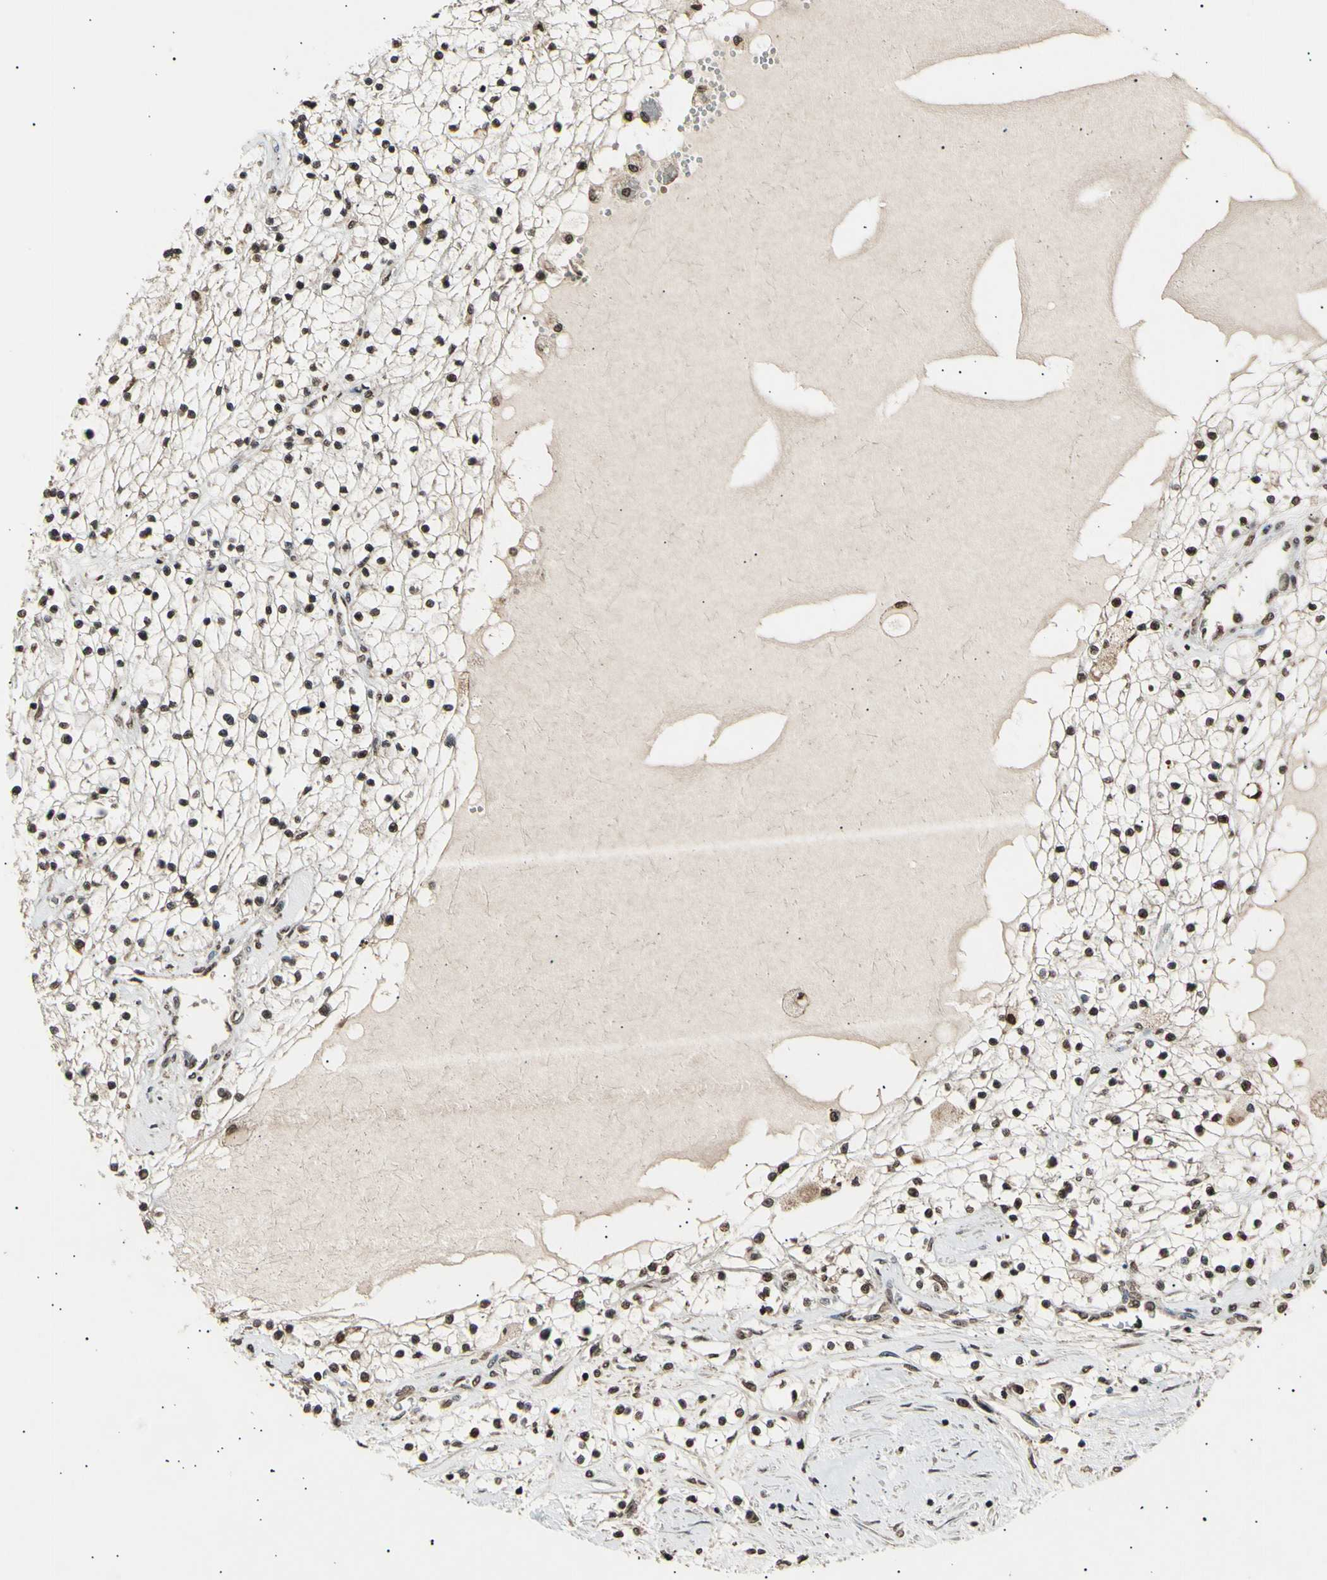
{"staining": {"intensity": "strong", "quantity": ">75%", "location": "cytoplasmic/membranous,nuclear"}, "tissue": "renal cancer", "cell_type": "Tumor cells", "image_type": "cancer", "snomed": [{"axis": "morphology", "description": "Adenocarcinoma, NOS"}, {"axis": "topography", "description": "Kidney"}], "caption": "High-magnification brightfield microscopy of renal cancer (adenocarcinoma) stained with DAB (3,3'-diaminobenzidine) (brown) and counterstained with hematoxylin (blue). tumor cells exhibit strong cytoplasmic/membranous and nuclear expression is present in about>75% of cells. (DAB (3,3'-diaminobenzidine) = brown stain, brightfield microscopy at high magnification).", "gene": "ANAPC7", "patient": {"sex": "male", "age": 68}}